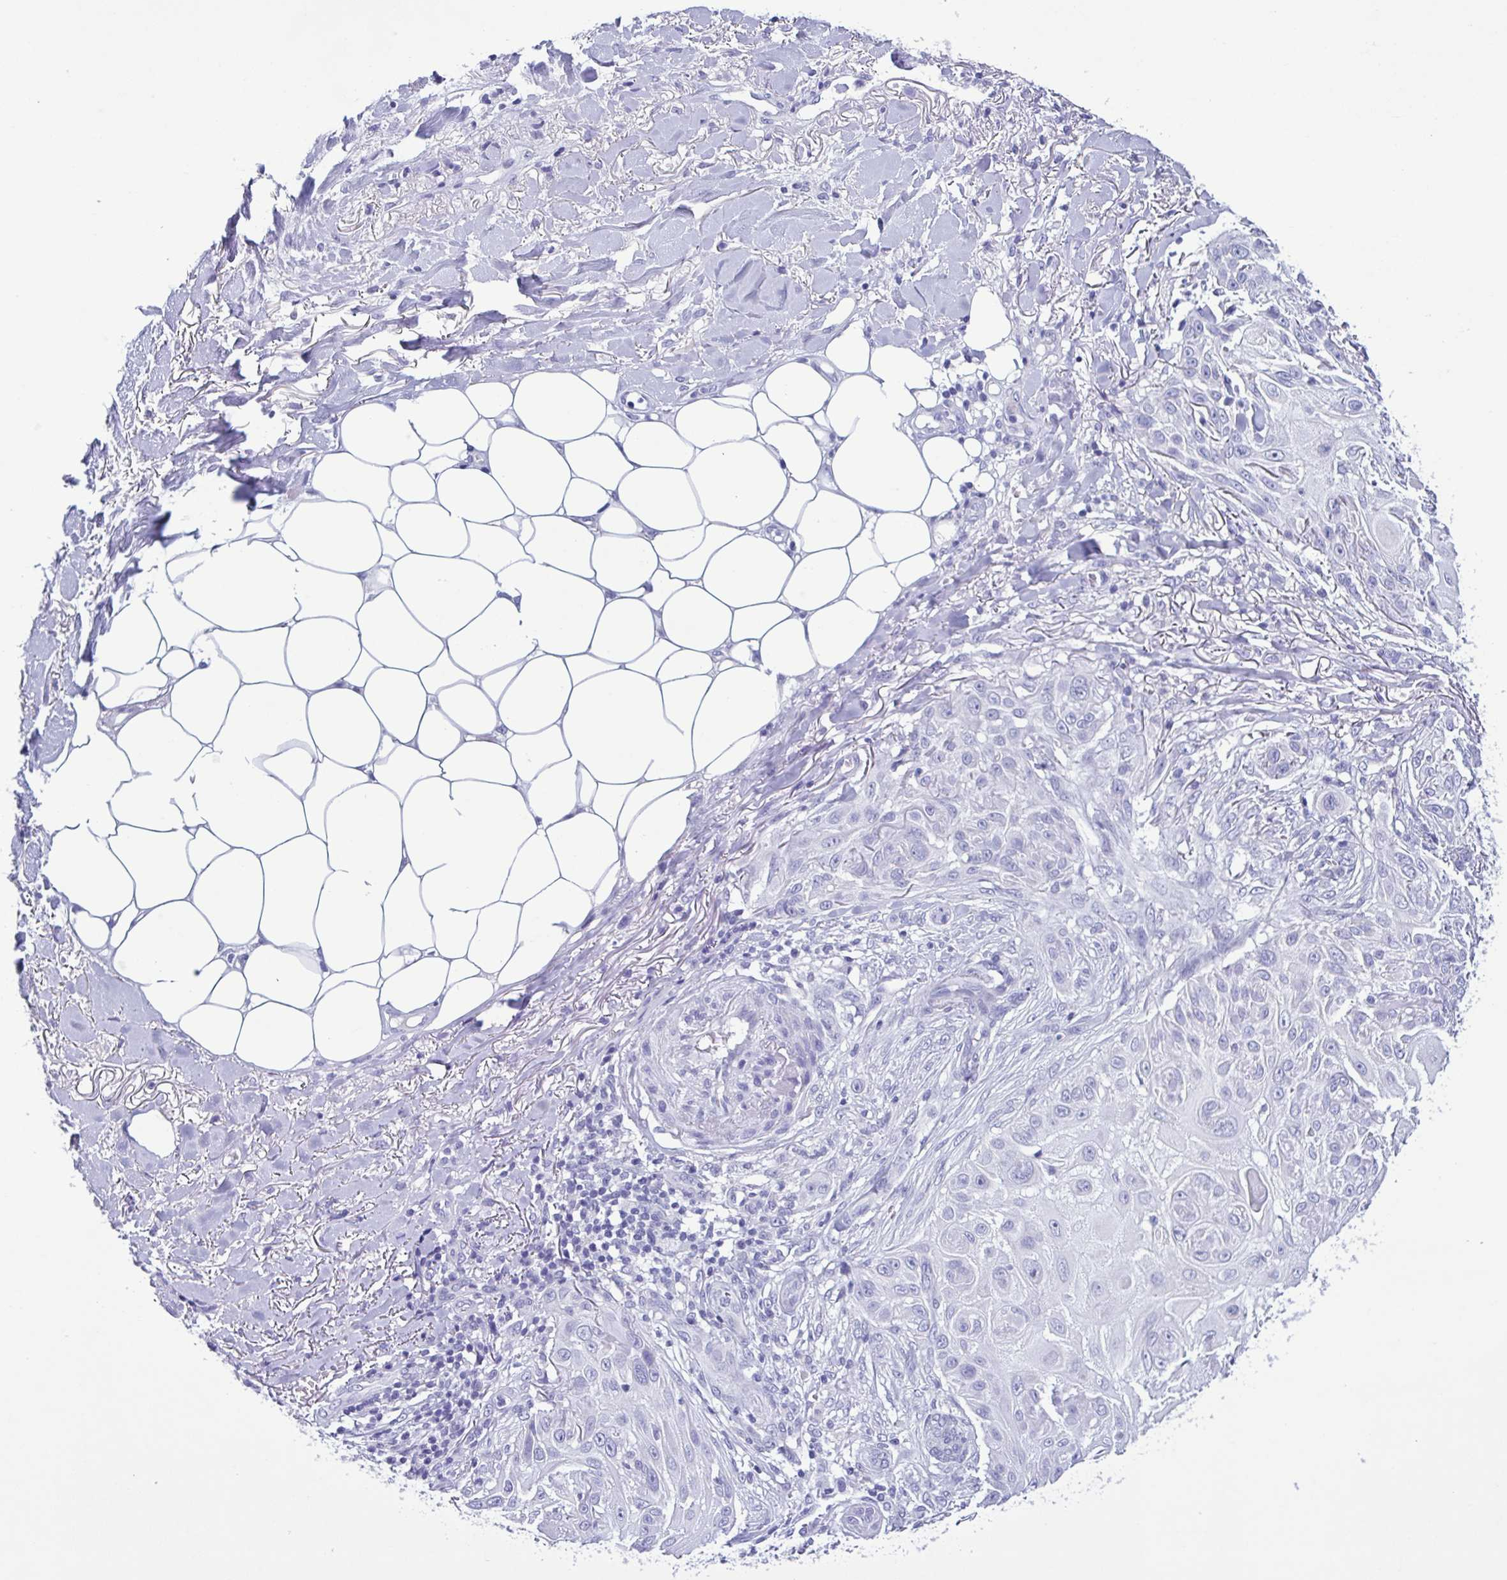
{"staining": {"intensity": "negative", "quantity": "none", "location": "none"}, "tissue": "skin cancer", "cell_type": "Tumor cells", "image_type": "cancer", "snomed": [{"axis": "morphology", "description": "Squamous cell carcinoma, NOS"}, {"axis": "topography", "description": "Skin"}], "caption": "DAB immunohistochemical staining of skin cancer (squamous cell carcinoma) demonstrates no significant expression in tumor cells.", "gene": "INAFM1", "patient": {"sex": "female", "age": 91}}